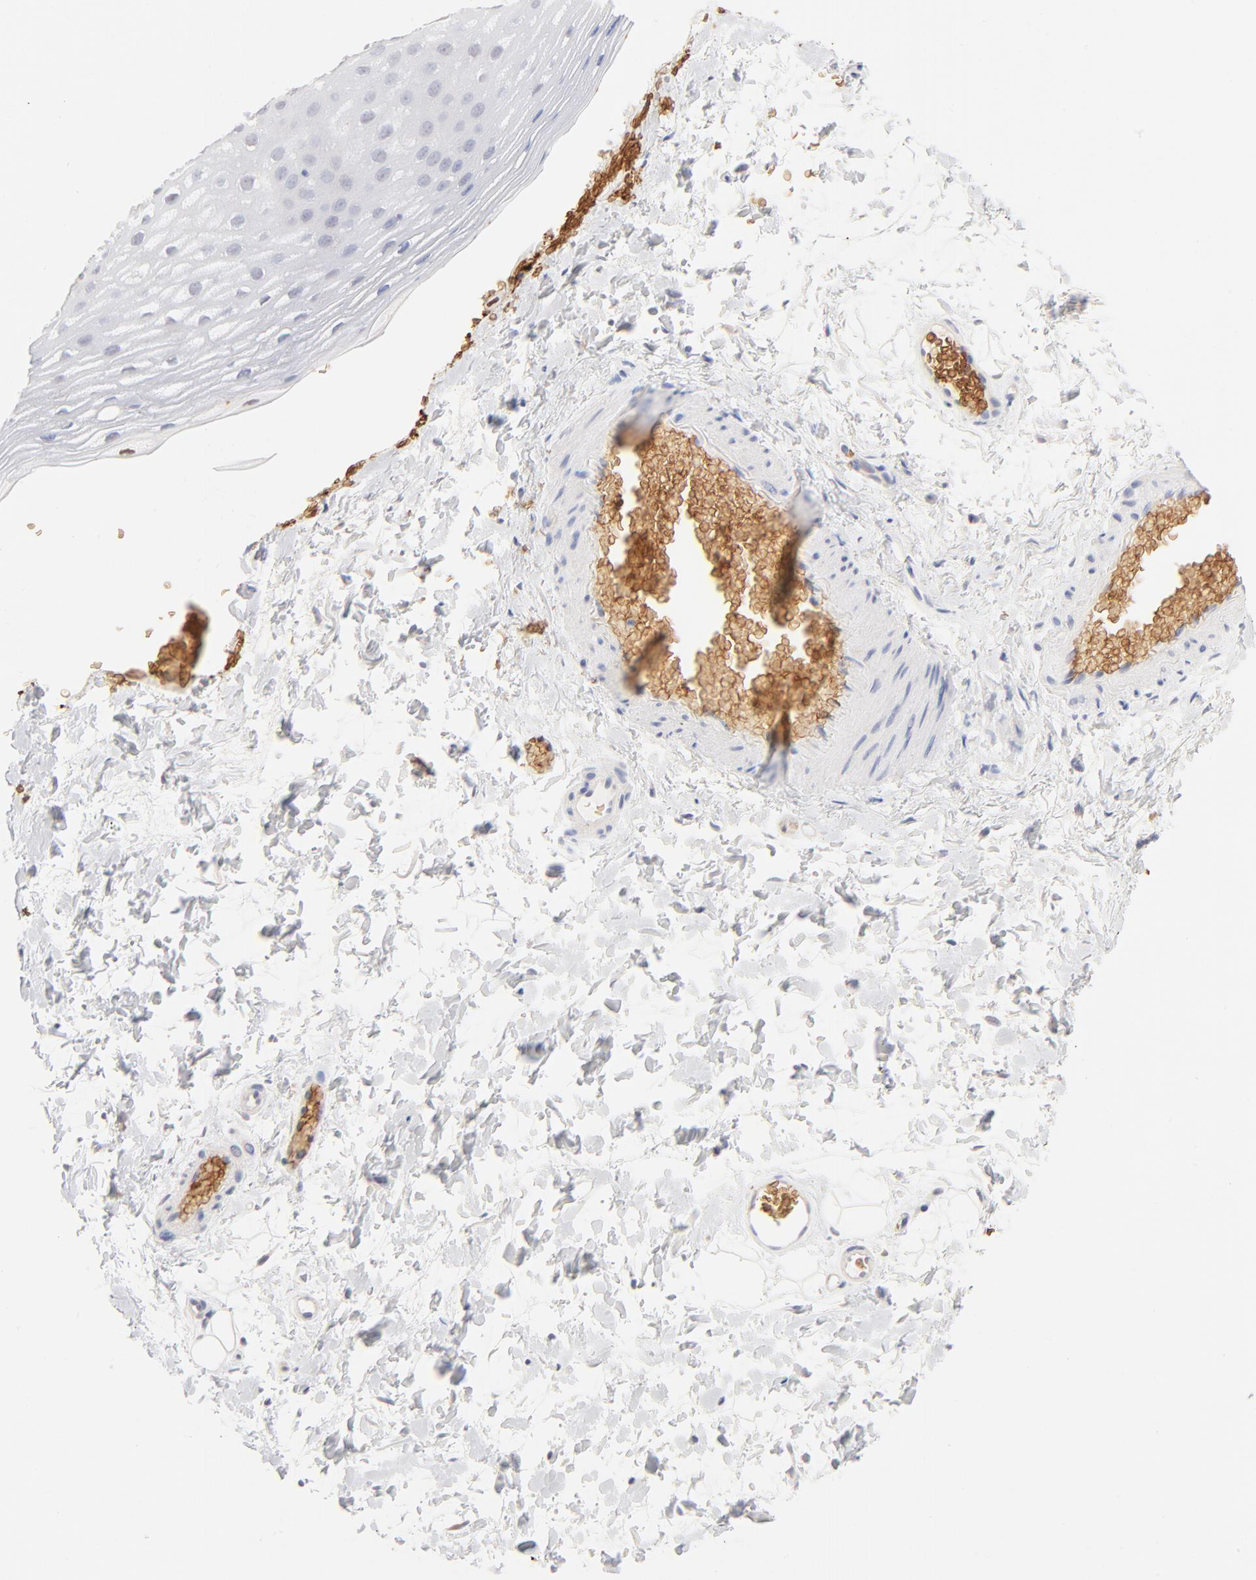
{"staining": {"intensity": "negative", "quantity": "none", "location": "none"}, "tissue": "esophagus", "cell_type": "Squamous epithelial cells", "image_type": "normal", "snomed": [{"axis": "morphology", "description": "Normal tissue, NOS"}, {"axis": "topography", "description": "Esophagus"}], "caption": "High power microscopy histopathology image of an immunohistochemistry (IHC) image of normal esophagus, revealing no significant positivity in squamous epithelial cells.", "gene": "SPTB", "patient": {"sex": "female", "age": 70}}